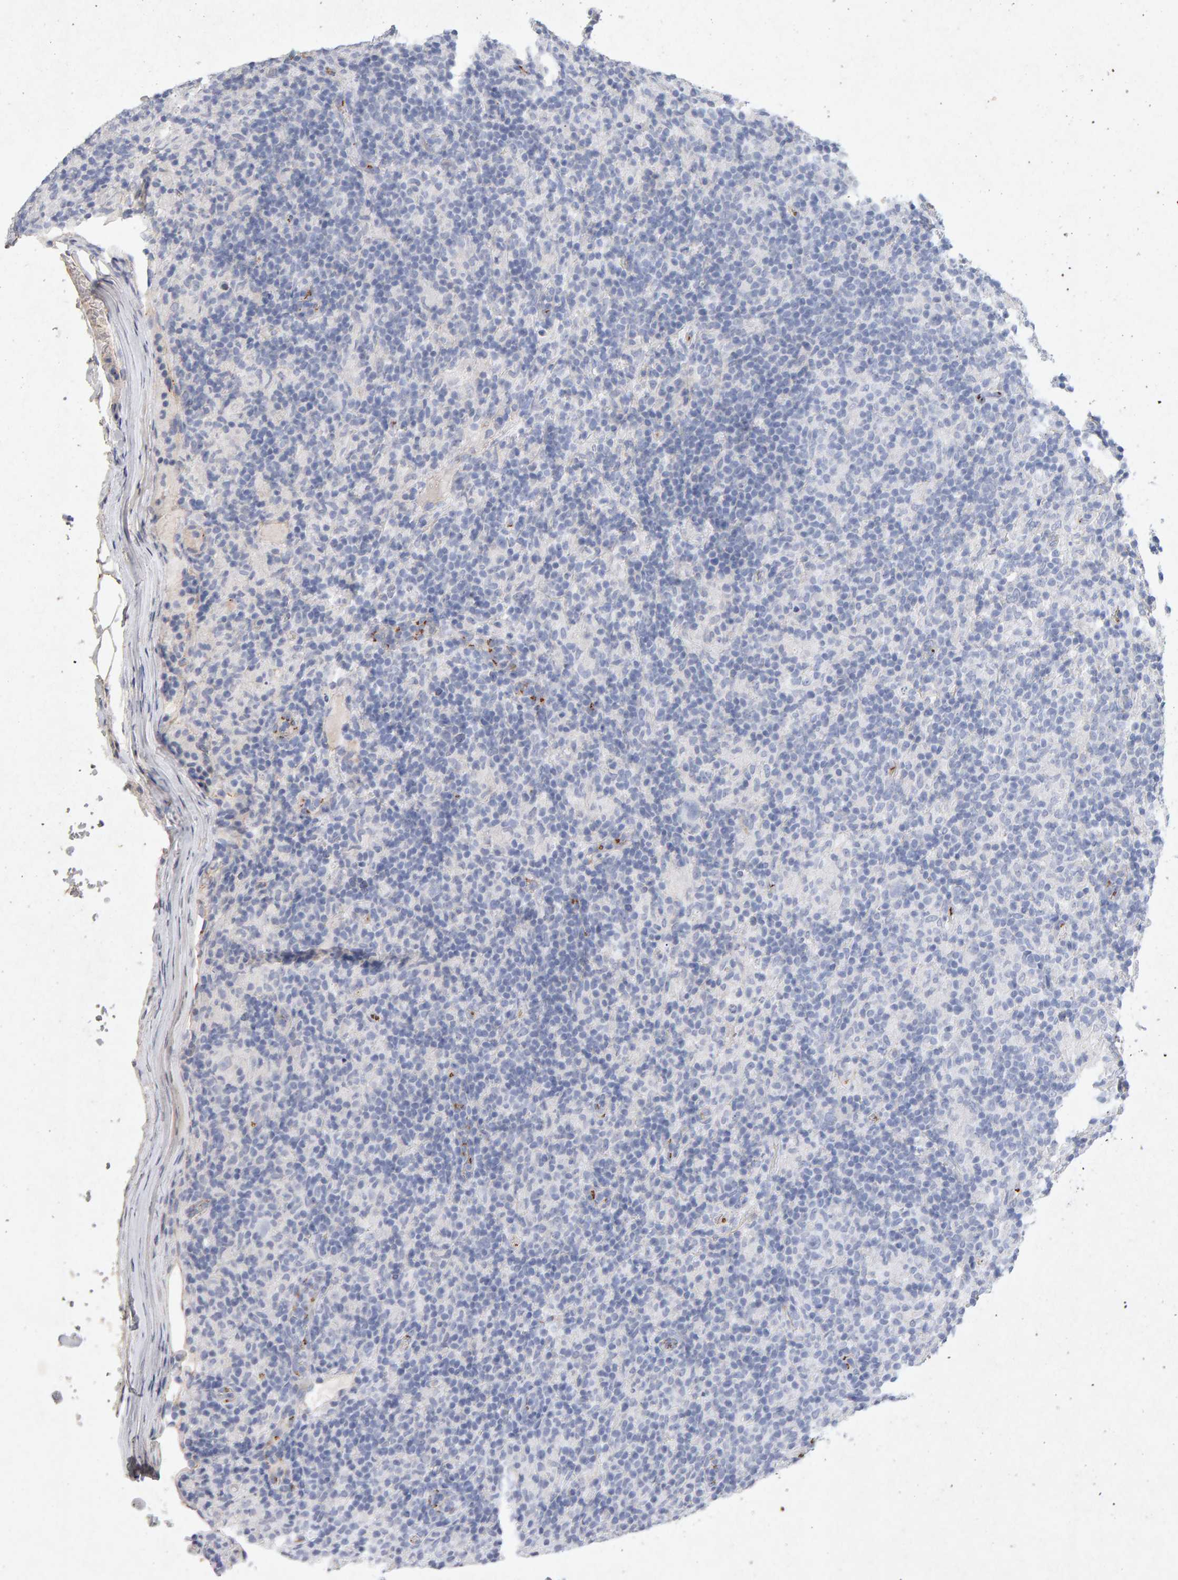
{"staining": {"intensity": "negative", "quantity": "none", "location": "none"}, "tissue": "lymphoma", "cell_type": "Tumor cells", "image_type": "cancer", "snomed": [{"axis": "morphology", "description": "Hodgkin's disease, NOS"}, {"axis": "topography", "description": "Lymph node"}], "caption": "IHC image of neoplastic tissue: Hodgkin's disease stained with DAB shows no significant protein expression in tumor cells. (Stains: DAB (3,3'-diaminobenzidine) immunohistochemistry with hematoxylin counter stain, Microscopy: brightfield microscopy at high magnification).", "gene": "PTPRM", "patient": {"sex": "male", "age": 70}}